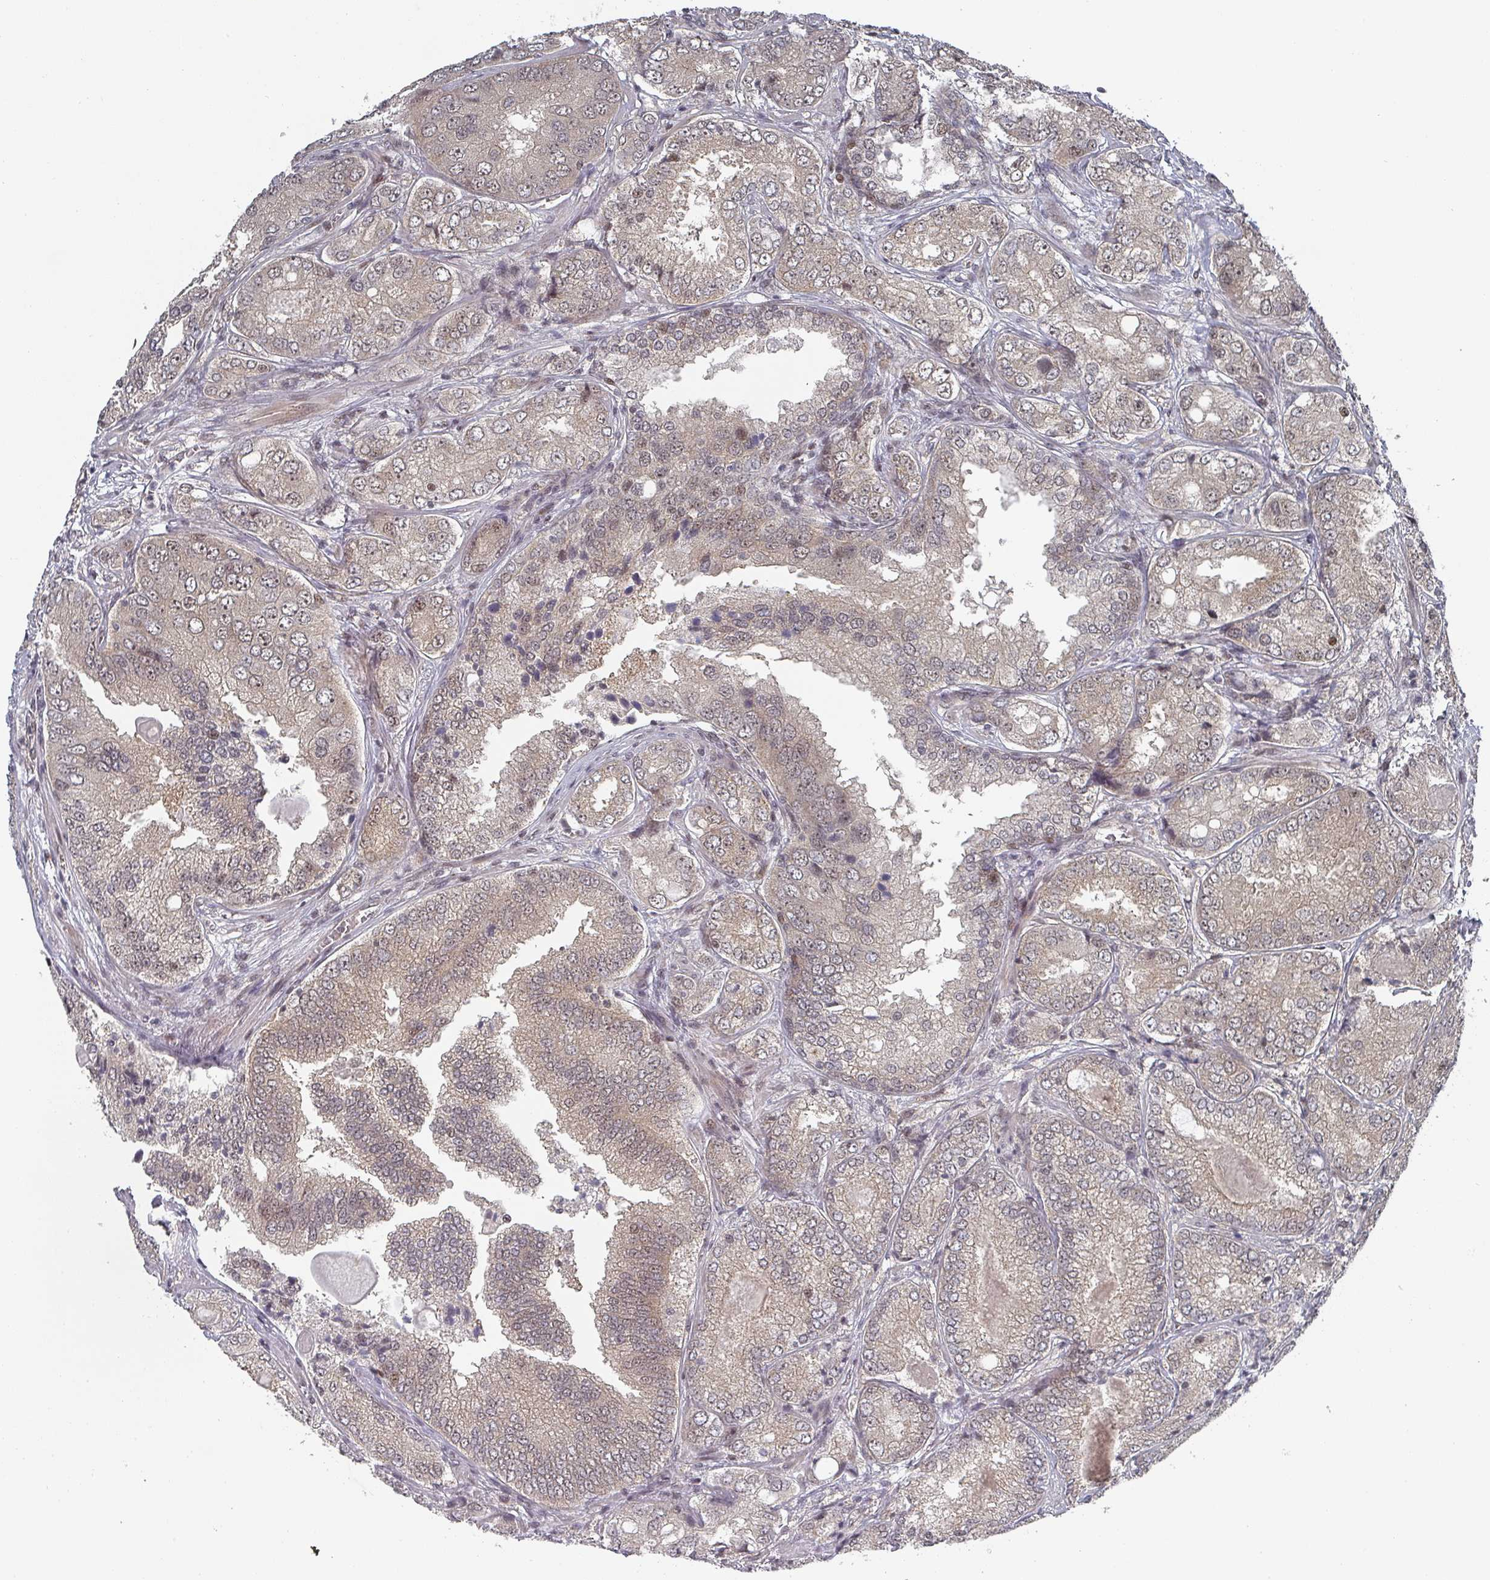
{"staining": {"intensity": "moderate", "quantity": "25%-75%", "location": "cytoplasmic/membranous"}, "tissue": "prostate cancer", "cell_type": "Tumor cells", "image_type": "cancer", "snomed": [{"axis": "morphology", "description": "Adenocarcinoma, High grade"}, {"axis": "topography", "description": "Prostate"}], "caption": "Moderate cytoplasmic/membranous expression for a protein is identified in approximately 25%-75% of tumor cells of prostate cancer using IHC.", "gene": "KIF1C", "patient": {"sex": "male", "age": 63}}